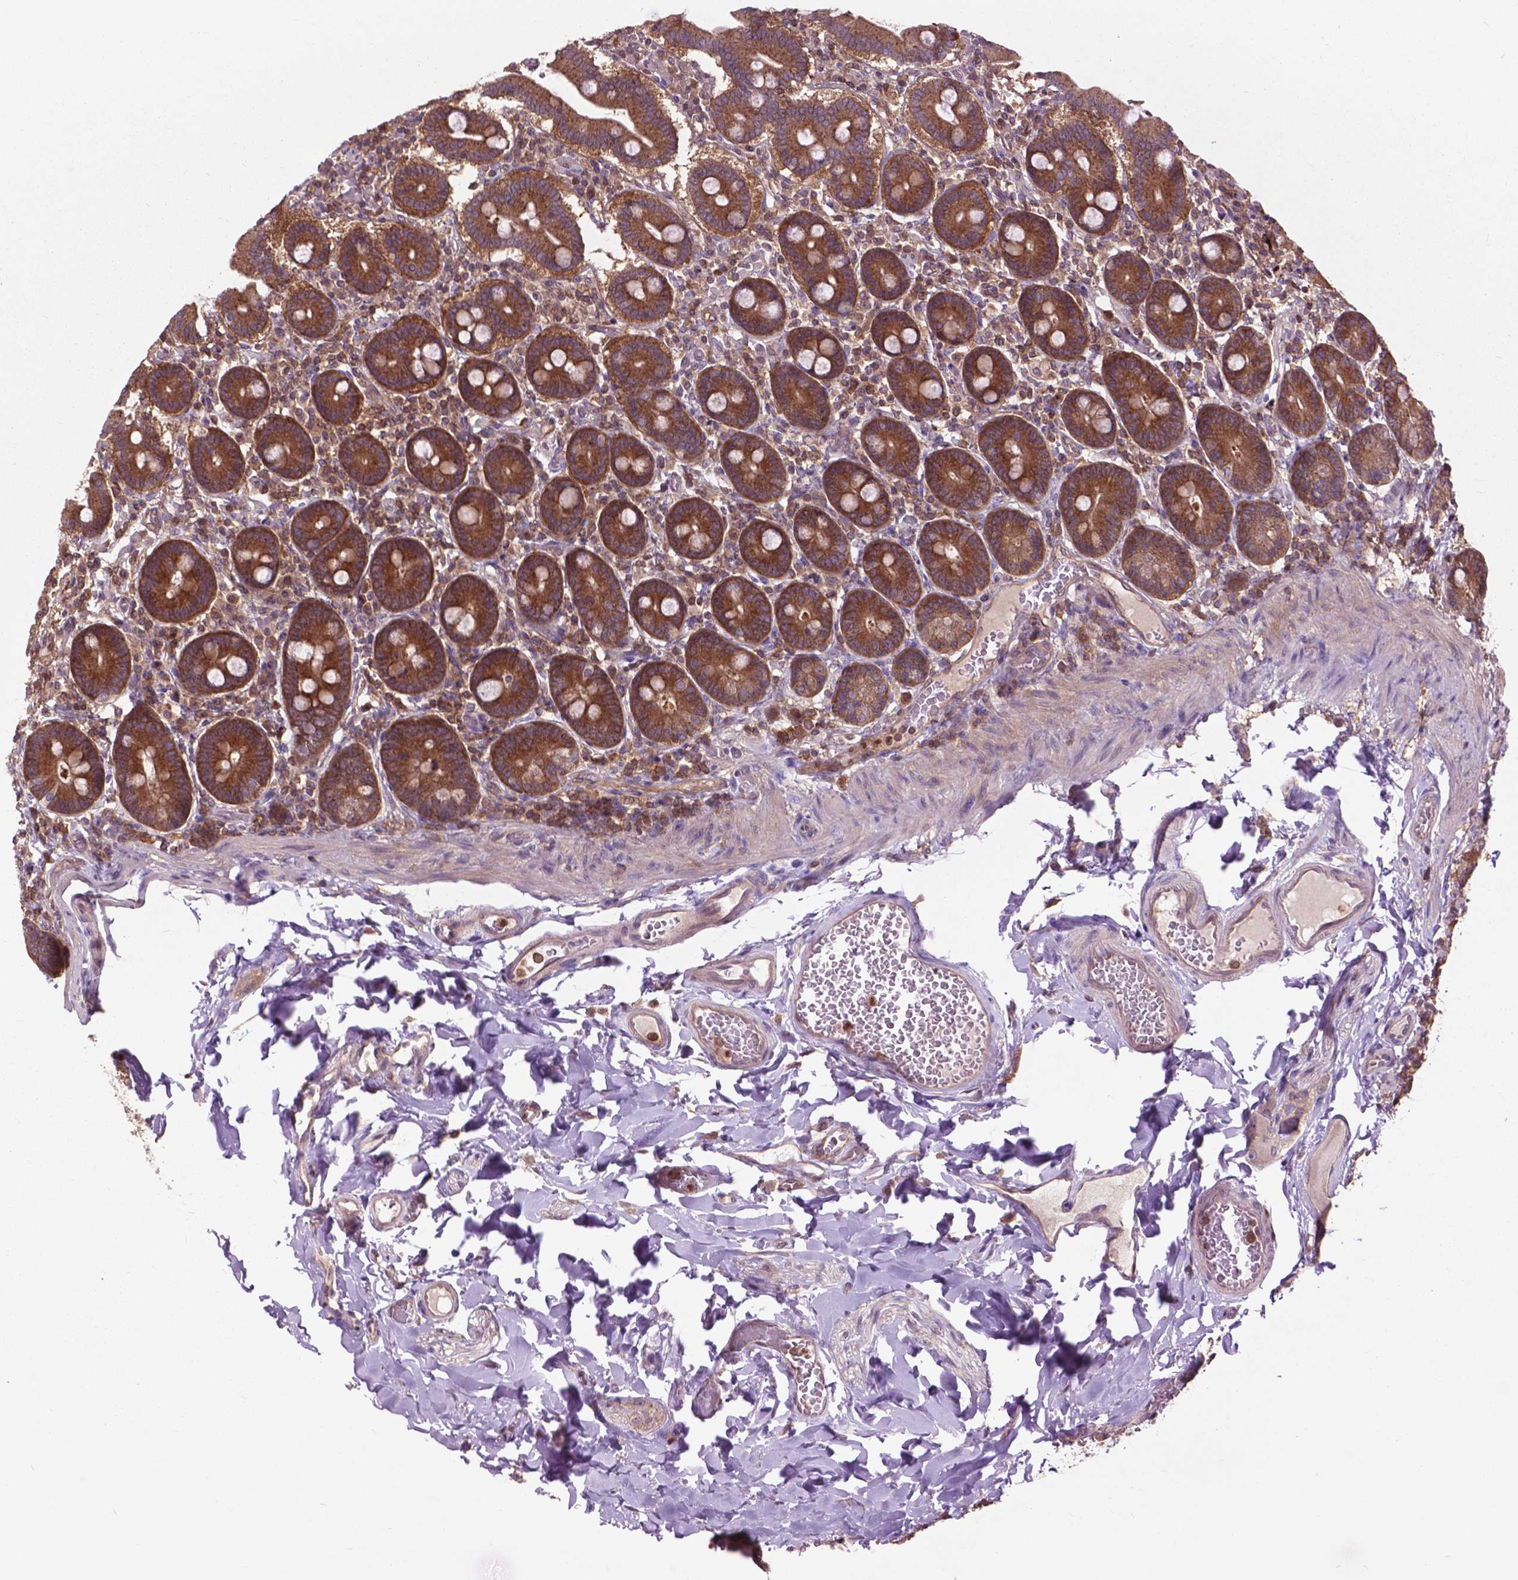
{"staining": {"intensity": "strong", "quantity": ">75%", "location": "cytoplasmic/membranous"}, "tissue": "duodenum", "cell_type": "Glandular cells", "image_type": "normal", "snomed": [{"axis": "morphology", "description": "Normal tissue, NOS"}, {"axis": "topography", "description": "Duodenum"}], "caption": "The image reveals a brown stain indicating the presence of a protein in the cytoplasmic/membranous of glandular cells in duodenum. Nuclei are stained in blue.", "gene": "ARAF", "patient": {"sex": "female", "age": 62}}